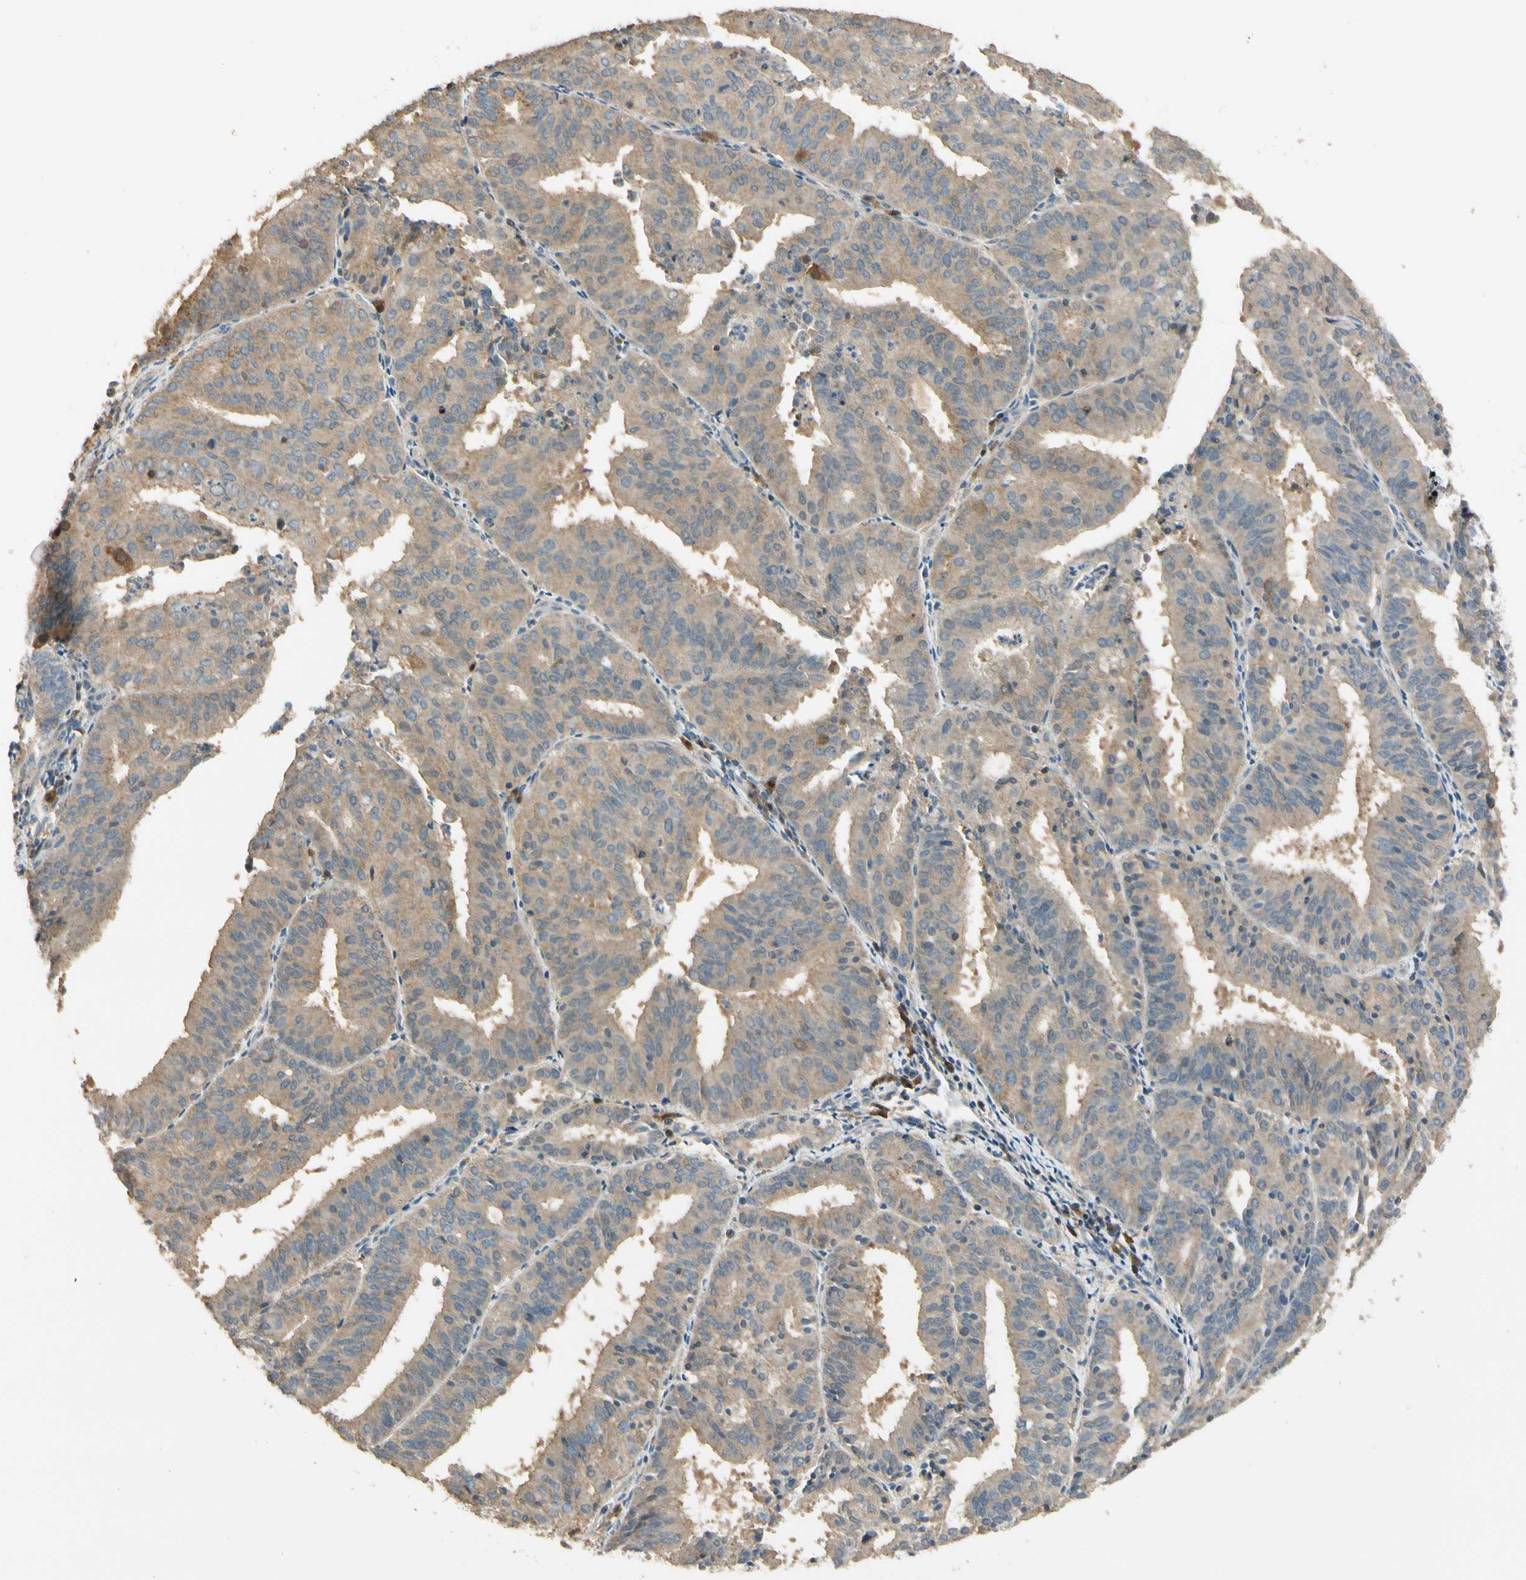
{"staining": {"intensity": "moderate", "quantity": ">75%", "location": "cytoplasmic/membranous"}, "tissue": "endometrial cancer", "cell_type": "Tumor cells", "image_type": "cancer", "snomed": [{"axis": "morphology", "description": "Adenocarcinoma, NOS"}, {"axis": "topography", "description": "Uterus"}], "caption": "Protein analysis of endometrial cancer (adenocarcinoma) tissue demonstrates moderate cytoplasmic/membranous staining in about >75% of tumor cells.", "gene": "PLXNA1", "patient": {"sex": "female", "age": 60}}